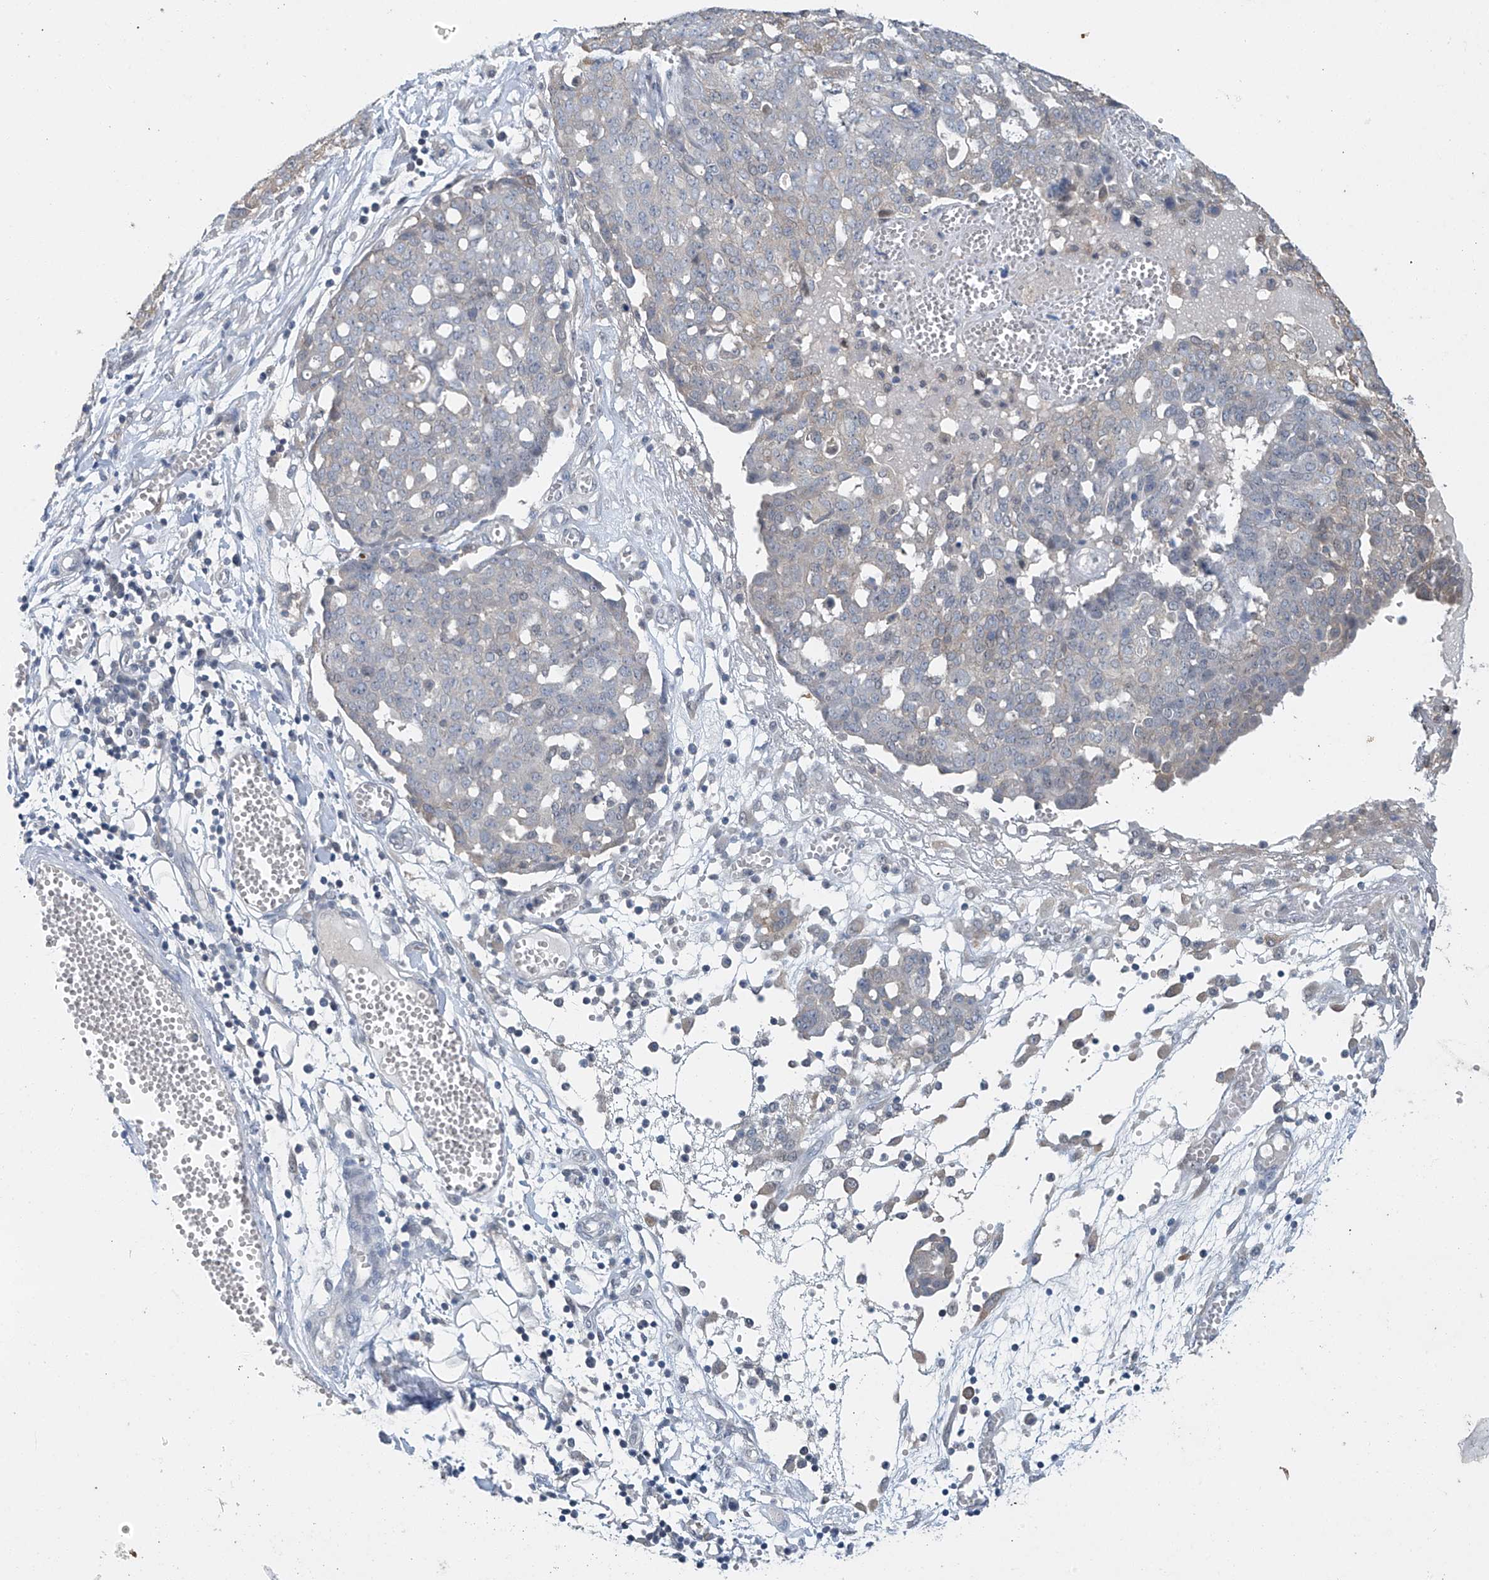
{"staining": {"intensity": "negative", "quantity": "none", "location": "none"}, "tissue": "ovarian cancer", "cell_type": "Tumor cells", "image_type": "cancer", "snomed": [{"axis": "morphology", "description": "Cystadenocarcinoma, serous, NOS"}, {"axis": "topography", "description": "Soft tissue"}, {"axis": "topography", "description": "Ovary"}], "caption": "Tumor cells show no significant staining in ovarian serous cystadenocarcinoma.", "gene": "TAF8", "patient": {"sex": "female", "age": 57}}